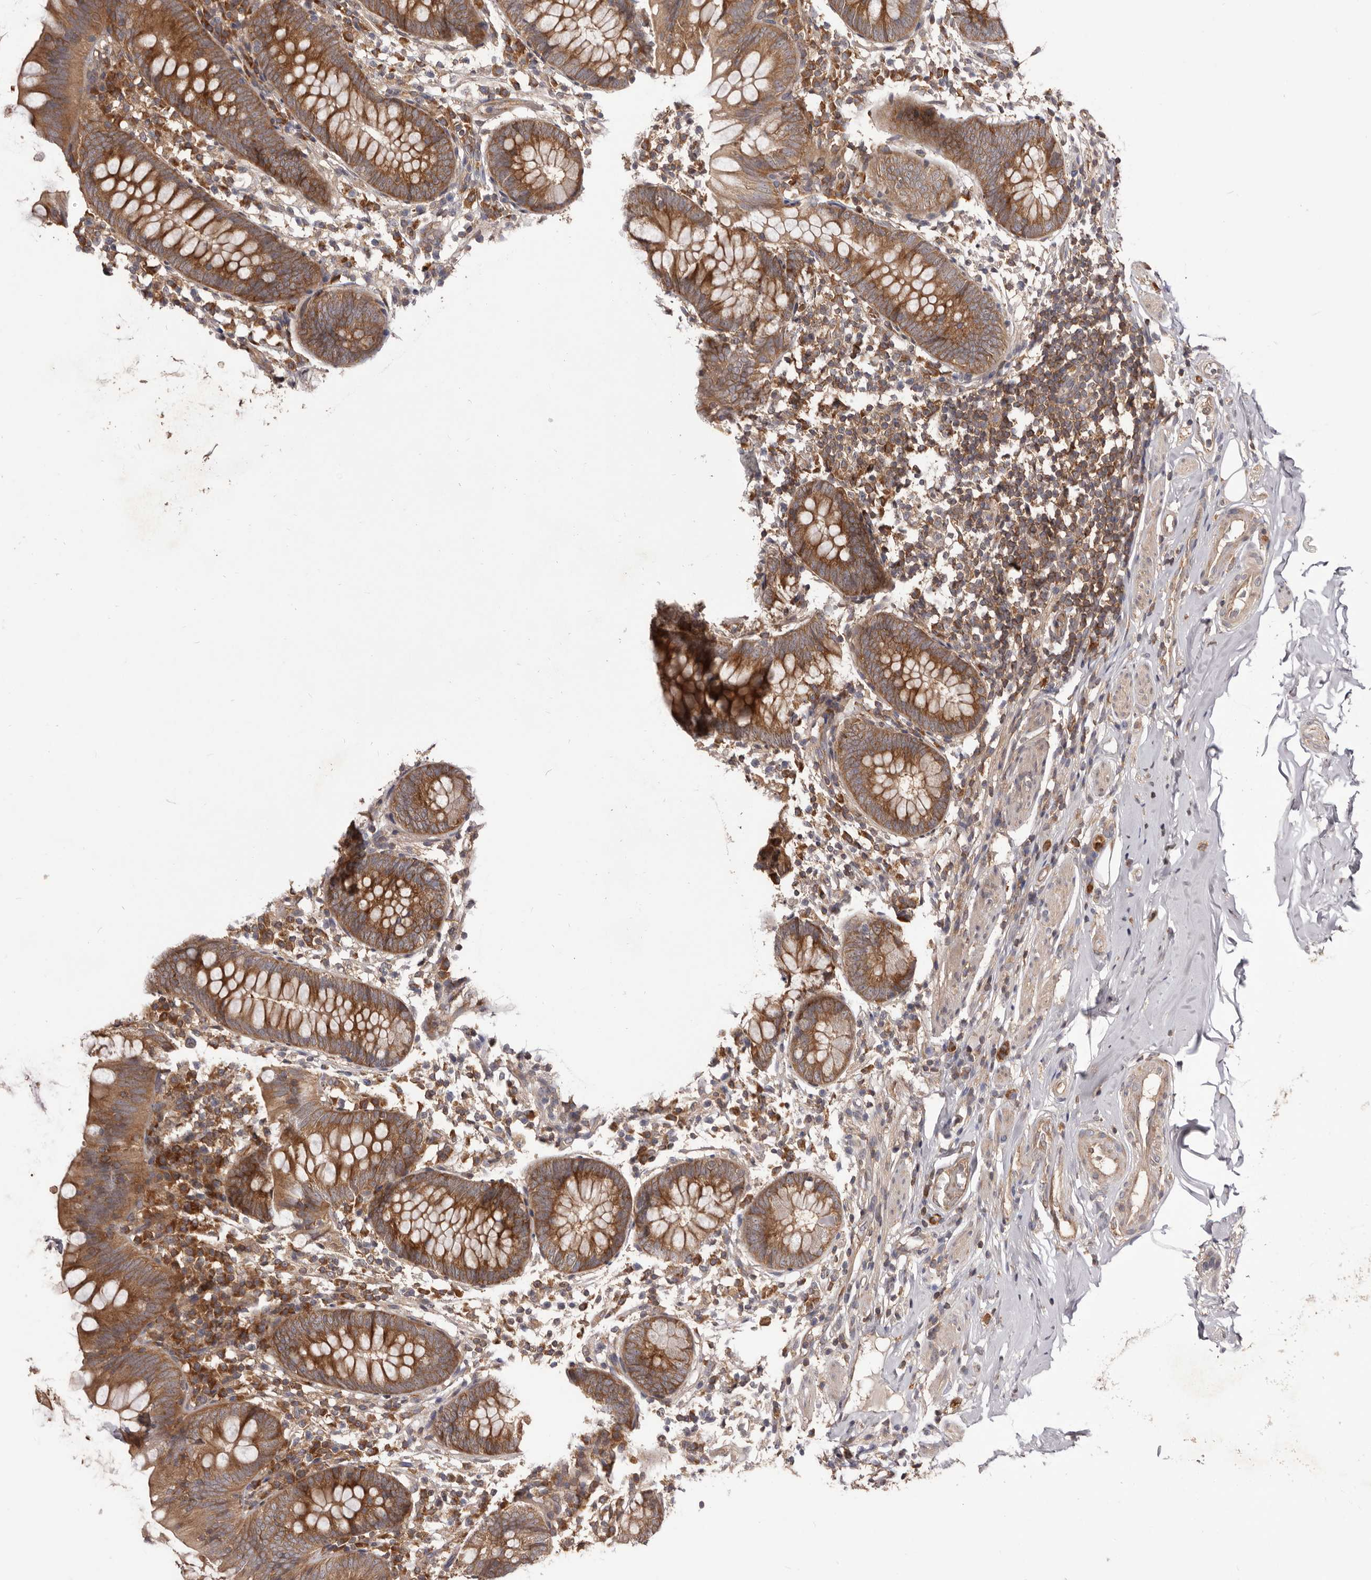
{"staining": {"intensity": "moderate", "quantity": ">75%", "location": "cytoplasmic/membranous"}, "tissue": "appendix", "cell_type": "Glandular cells", "image_type": "normal", "snomed": [{"axis": "morphology", "description": "Normal tissue, NOS"}, {"axis": "topography", "description": "Appendix"}], "caption": "Appendix stained for a protein displays moderate cytoplasmic/membranous positivity in glandular cells. (DAB (3,3'-diaminobenzidine) IHC, brown staining for protein, blue staining for nuclei).", "gene": "HBS1L", "patient": {"sex": "female", "age": 62}}